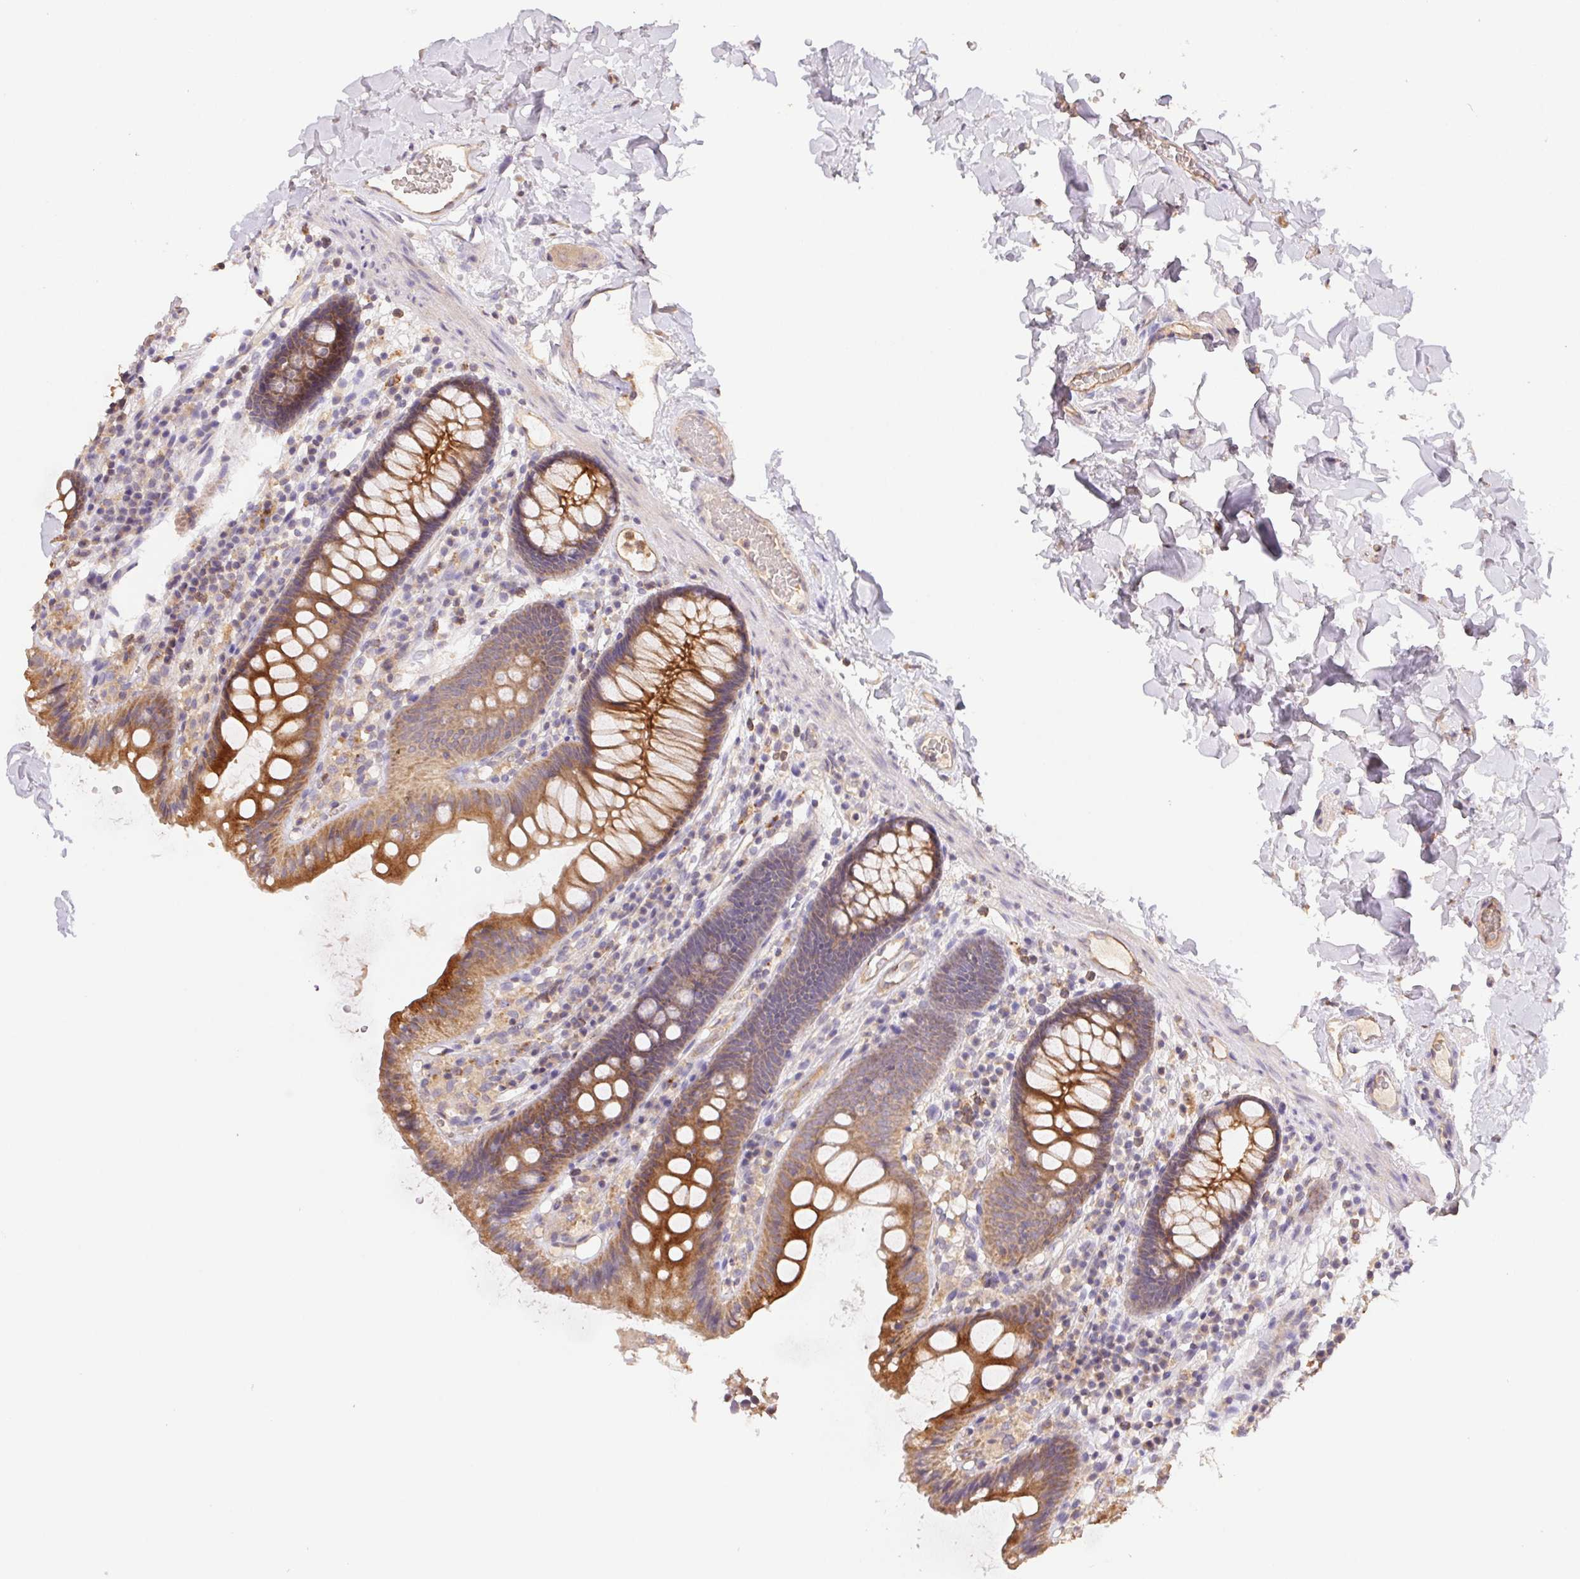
{"staining": {"intensity": "weak", "quantity": "25%-75%", "location": "cytoplasmic/membranous"}, "tissue": "colon", "cell_type": "Endothelial cells", "image_type": "normal", "snomed": [{"axis": "morphology", "description": "Normal tissue, NOS"}, {"axis": "topography", "description": "Colon"}], "caption": "High-power microscopy captured an IHC micrograph of benign colon, revealing weak cytoplasmic/membranous positivity in approximately 25%-75% of endothelial cells. Ihc stains the protein of interest in brown and the nuclei are stained blue.", "gene": "RAB11A", "patient": {"sex": "male", "age": 84}}